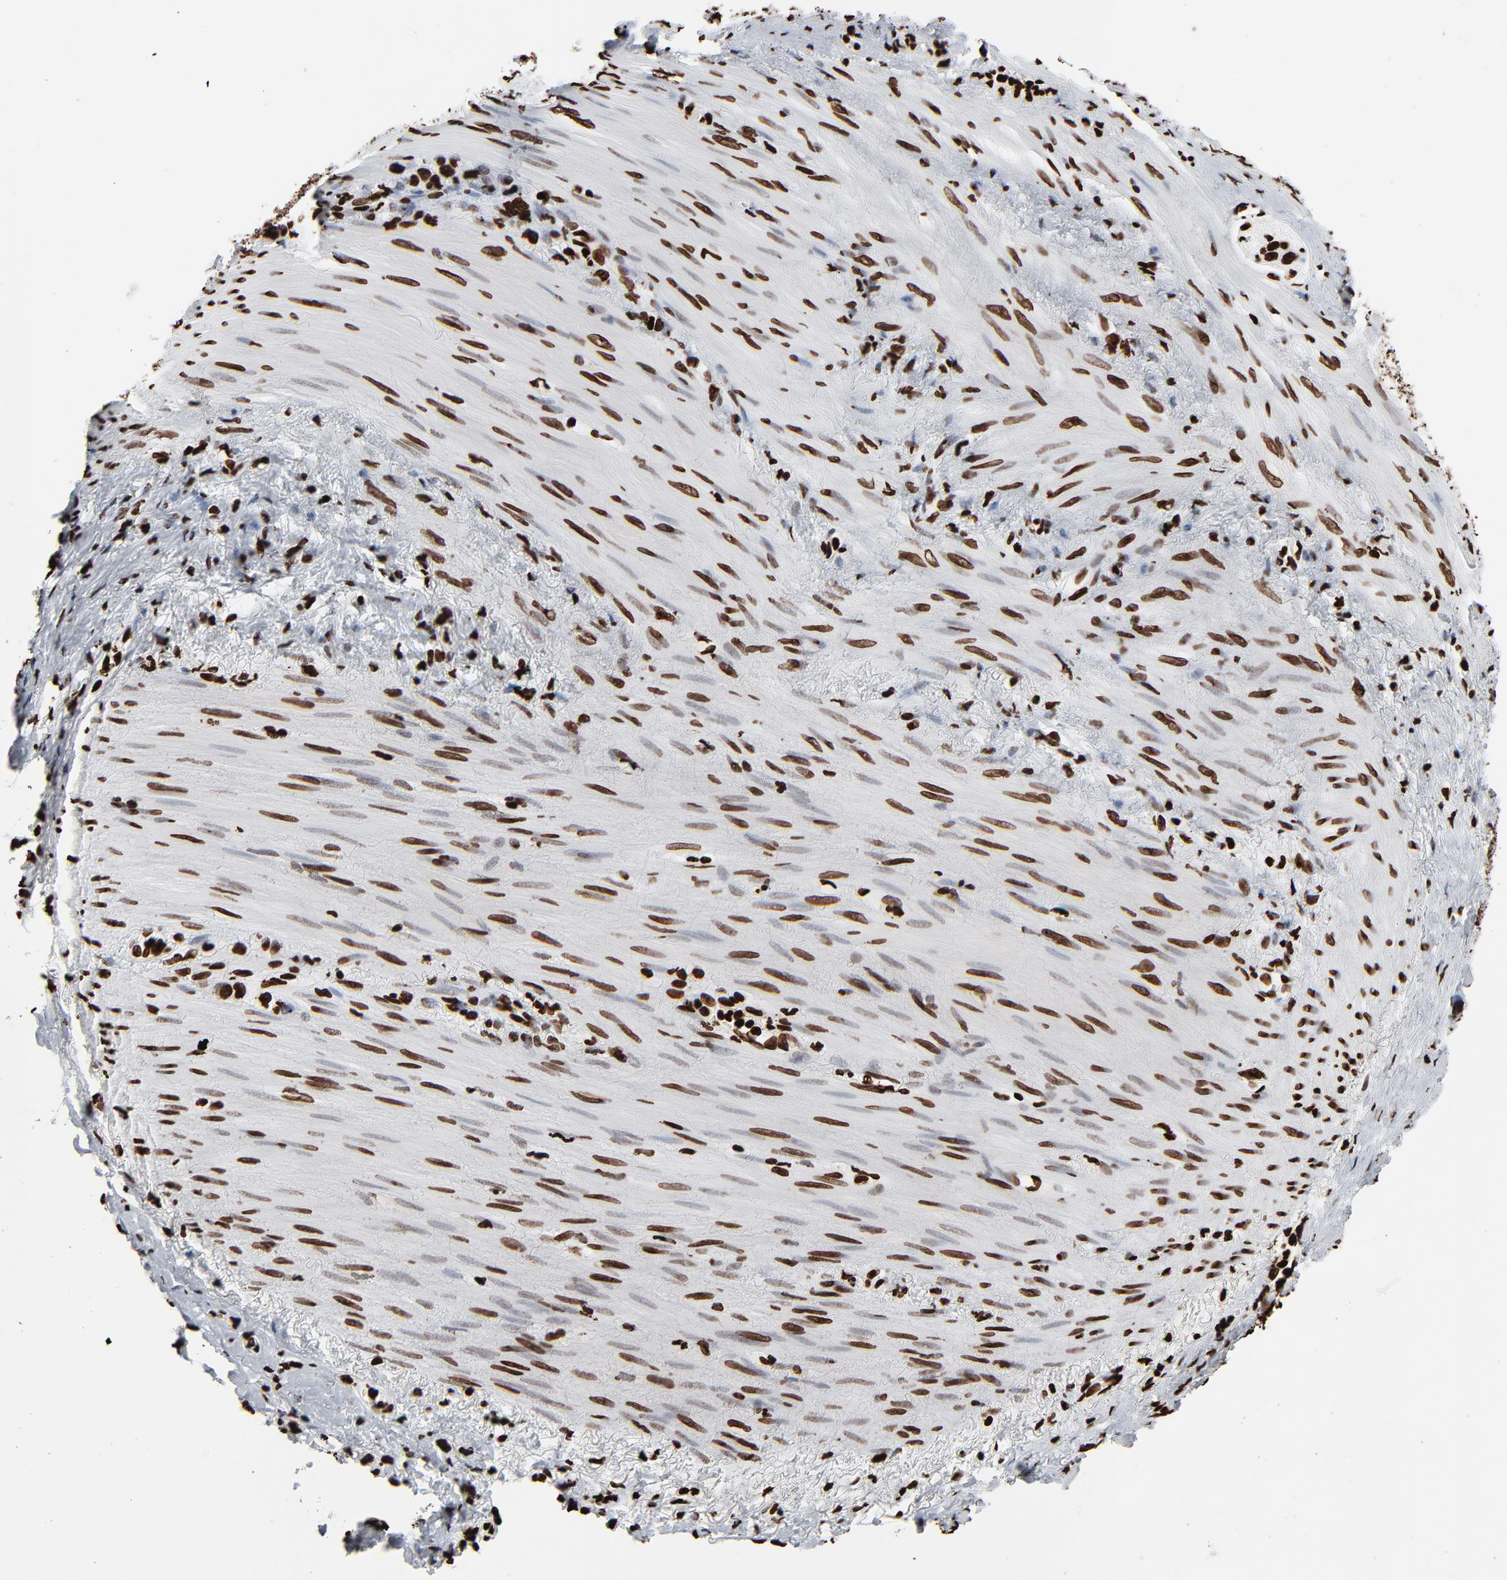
{"staining": {"intensity": "strong", "quantity": ">75%", "location": "nuclear"}, "tissue": "stomach cancer", "cell_type": "Tumor cells", "image_type": "cancer", "snomed": [{"axis": "morphology", "description": "Normal tissue, NOS"}, {"axis": "morphology", "description": "Adenocarcinoma, NOS"}, {"axis": "morphology", "description": "Adenocarcinoma, High grade"}, {"axis": "topography", "description": "Stomach, upper"}, {"axis": "topography", "description": "Stomach"}], "caption": "Immunohistochemical staining of stomach cancer (adenocarcinoma) demonstrates high levels of strong nuclear positivity in approximately >75% of tumor cells.", "gene": "H3-4", "patient": {"sex": "female", "age": 65}}